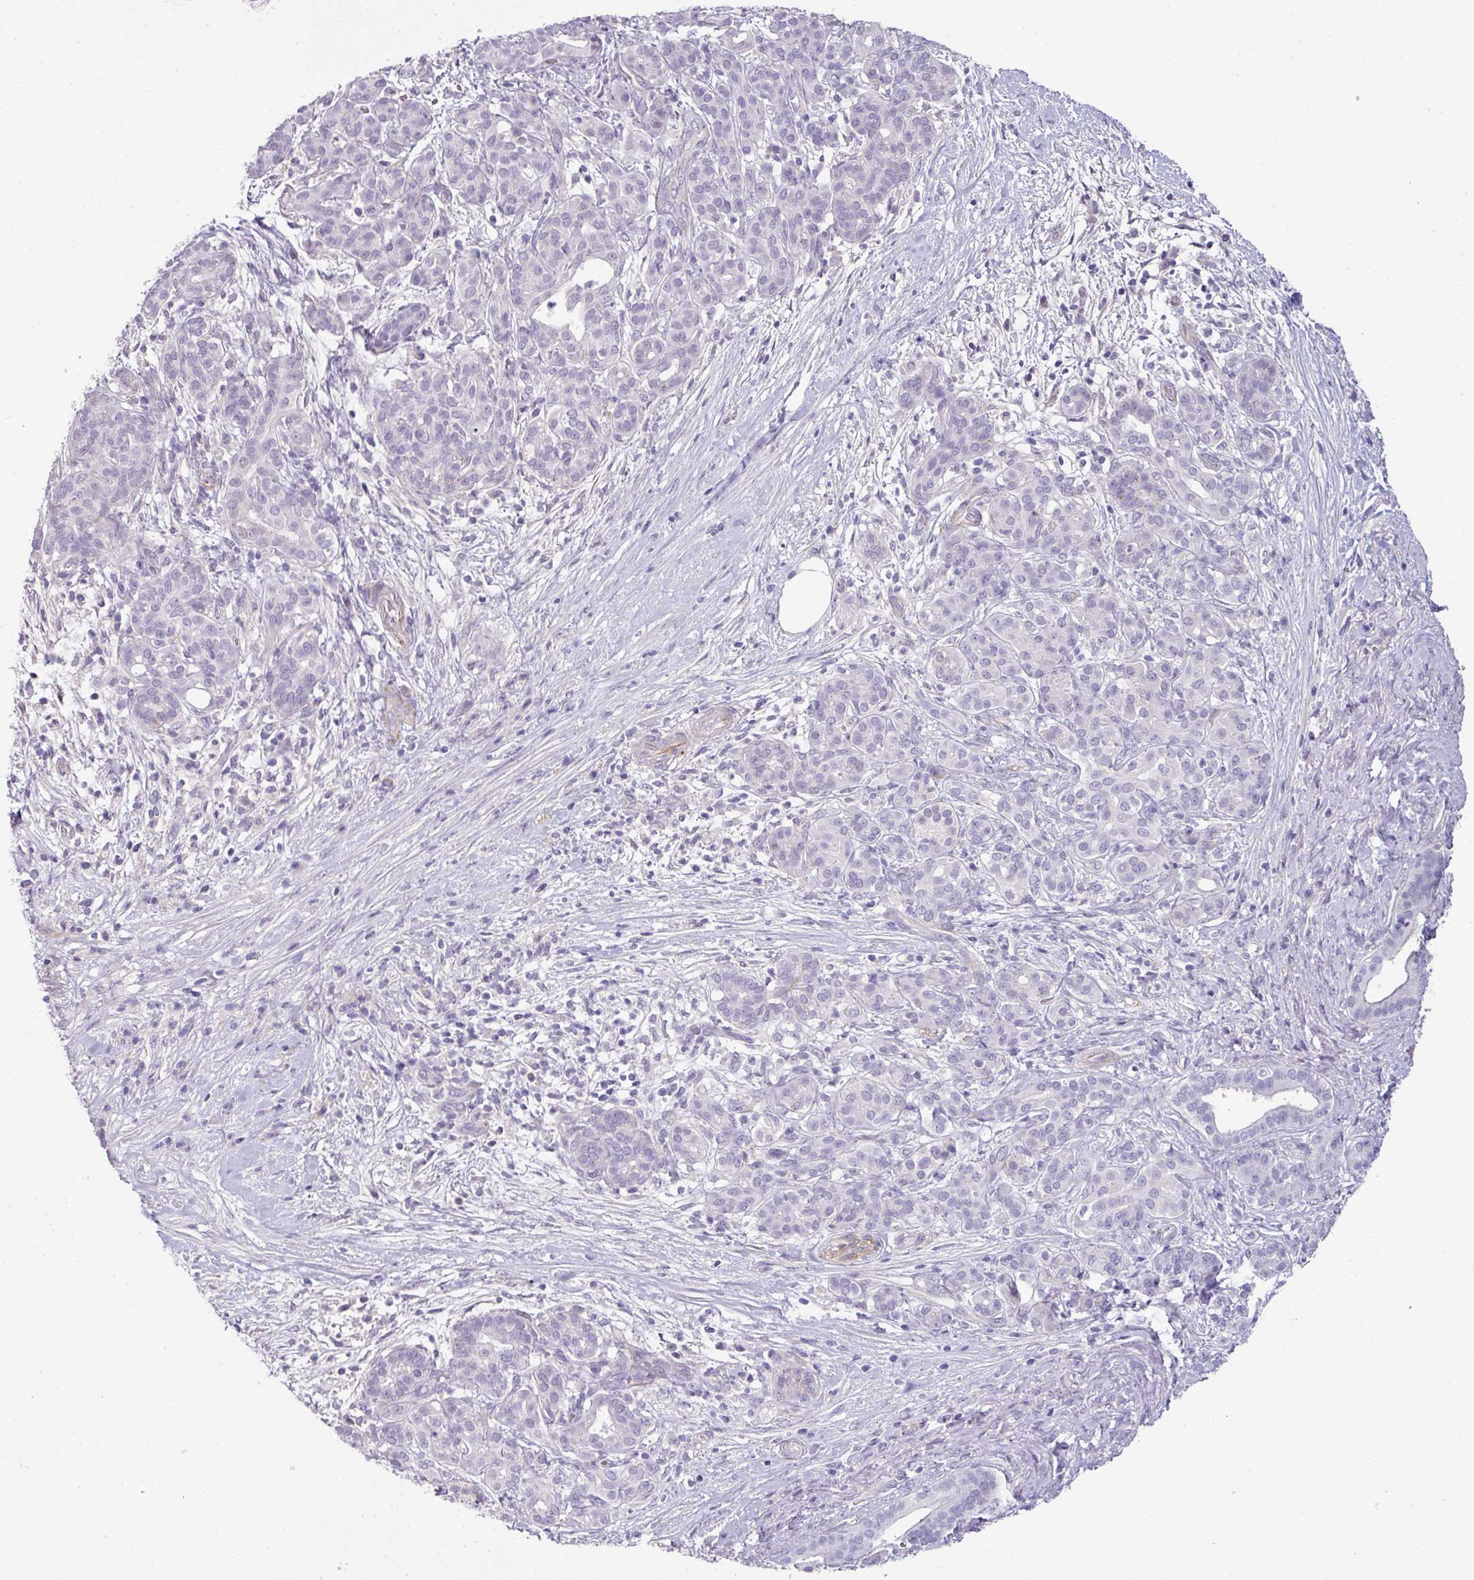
{"staining": {"intensity": "negative", "quantity": "none", "location": "none"}, "tissue": "pancreatic cancer", "cell_type": "Tumor cells", "image_type": "cancer", "snomed": [{"axis": "morphology", "description": "Adenocarcinoma, NOS"}, {"axis": "topography", "description": "Pancreas"}], "caption": "Pancreatic cancer stained for a protein using immunohistochemistry (IHC) exhibits no staining tumor cells.", "gene": "EYA3", "patient": {"sex": "male", "age": 44}}